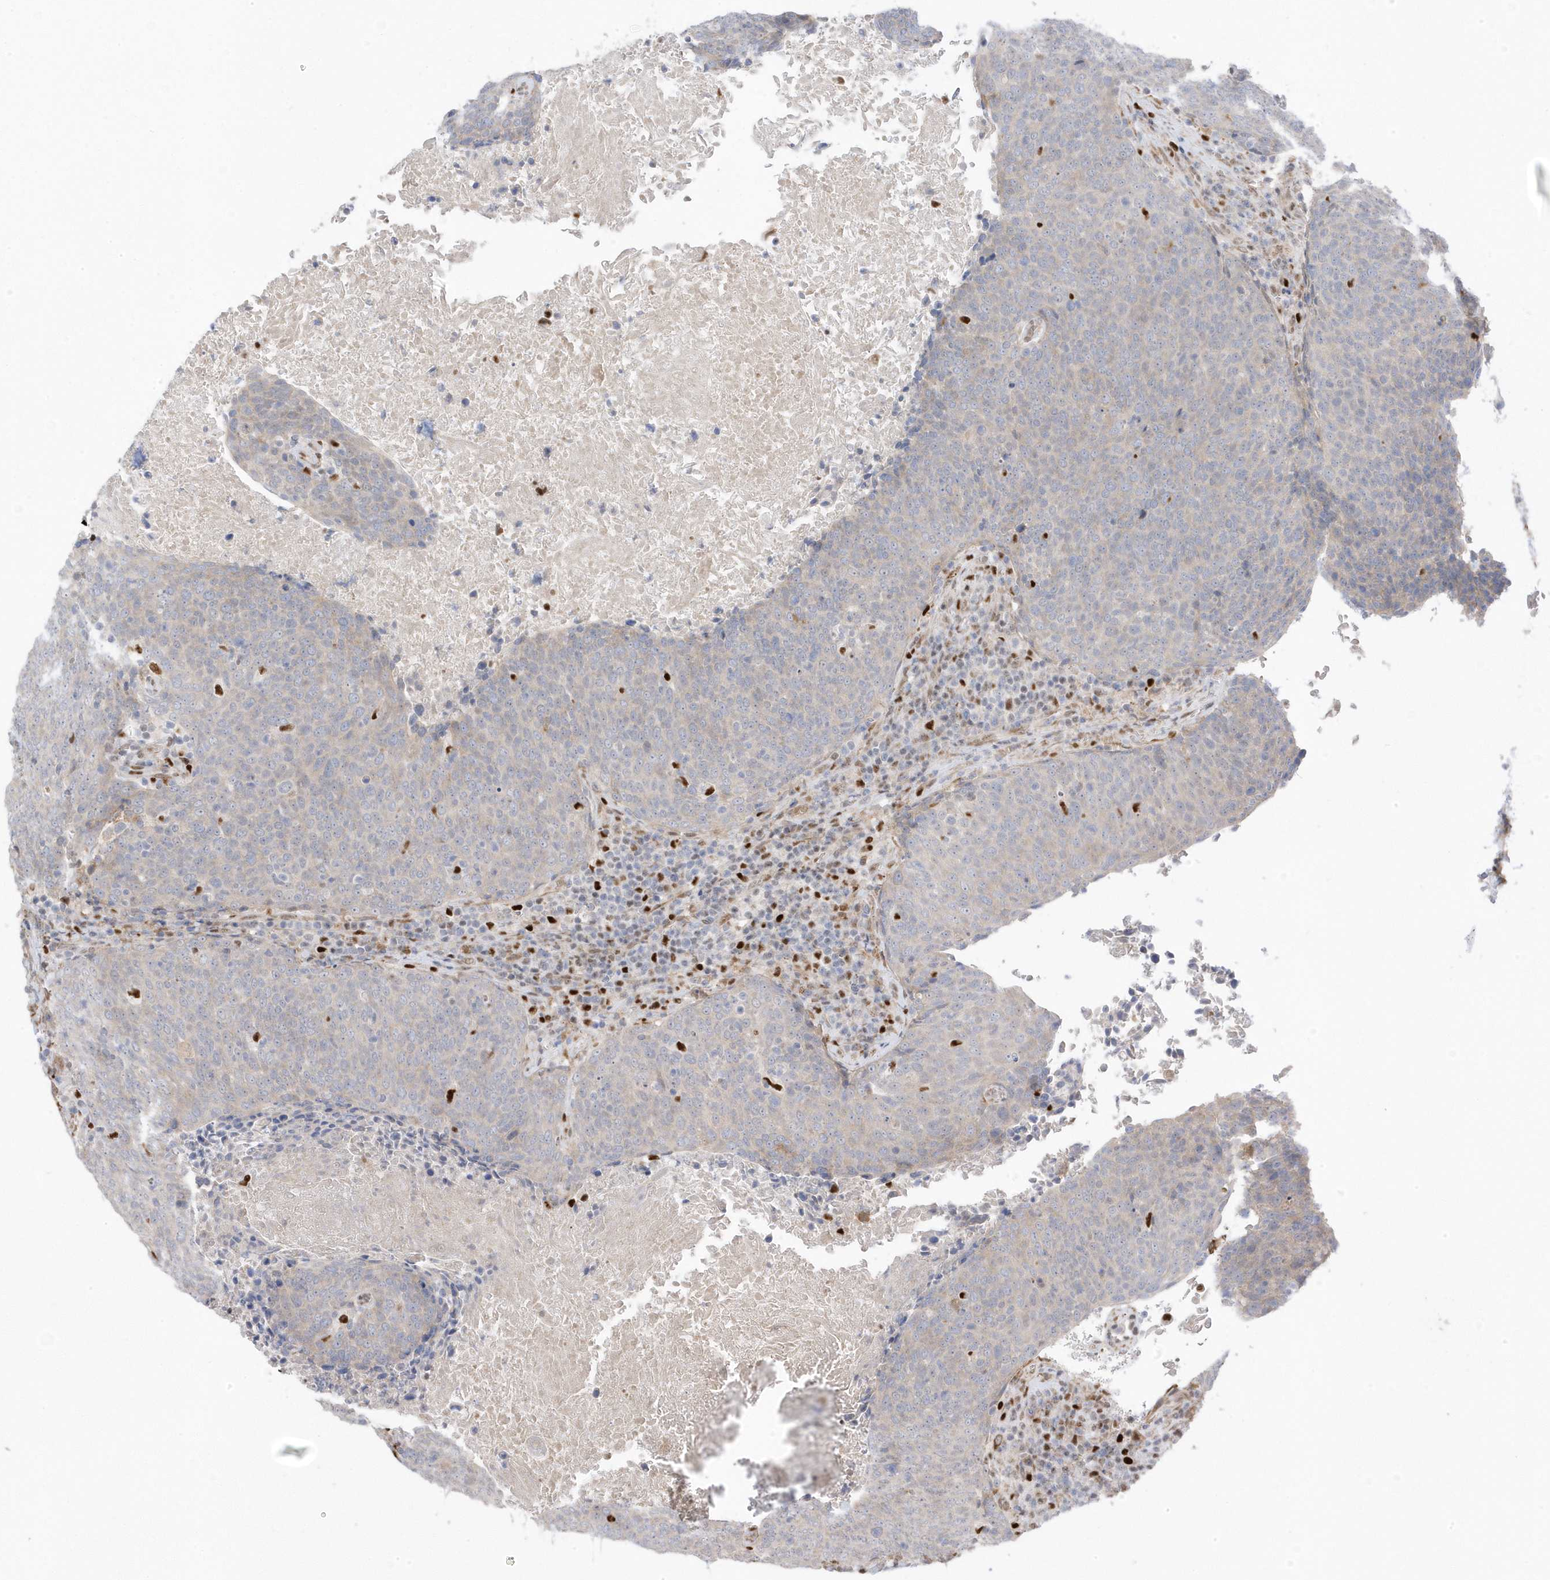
{"staining": {"intensity": "negative", "quantity": "none", "location": "none"}, "tissue": "head and neck cancer", "cell_type": "Tumor cells", "image_type": "cancer", "snomed": [{"axis": "morphology", "description": "Squamous cell carcinoma, NOS"}, {"axis": "morphology", "description": "Squamous cell carcinoma, metastatic, NOS"}, {"axis": "topography", "description": "Lymph node"}, {"axis": "topography", "description": "Head-Neck"}], "caption": "This is a image of immunohistochemistry (IHC) staining of head and neck cancer, which shows no staining in tumor cells.", "gene": "GTPBP6", "patient": {"sex": "male", "age": 62}}